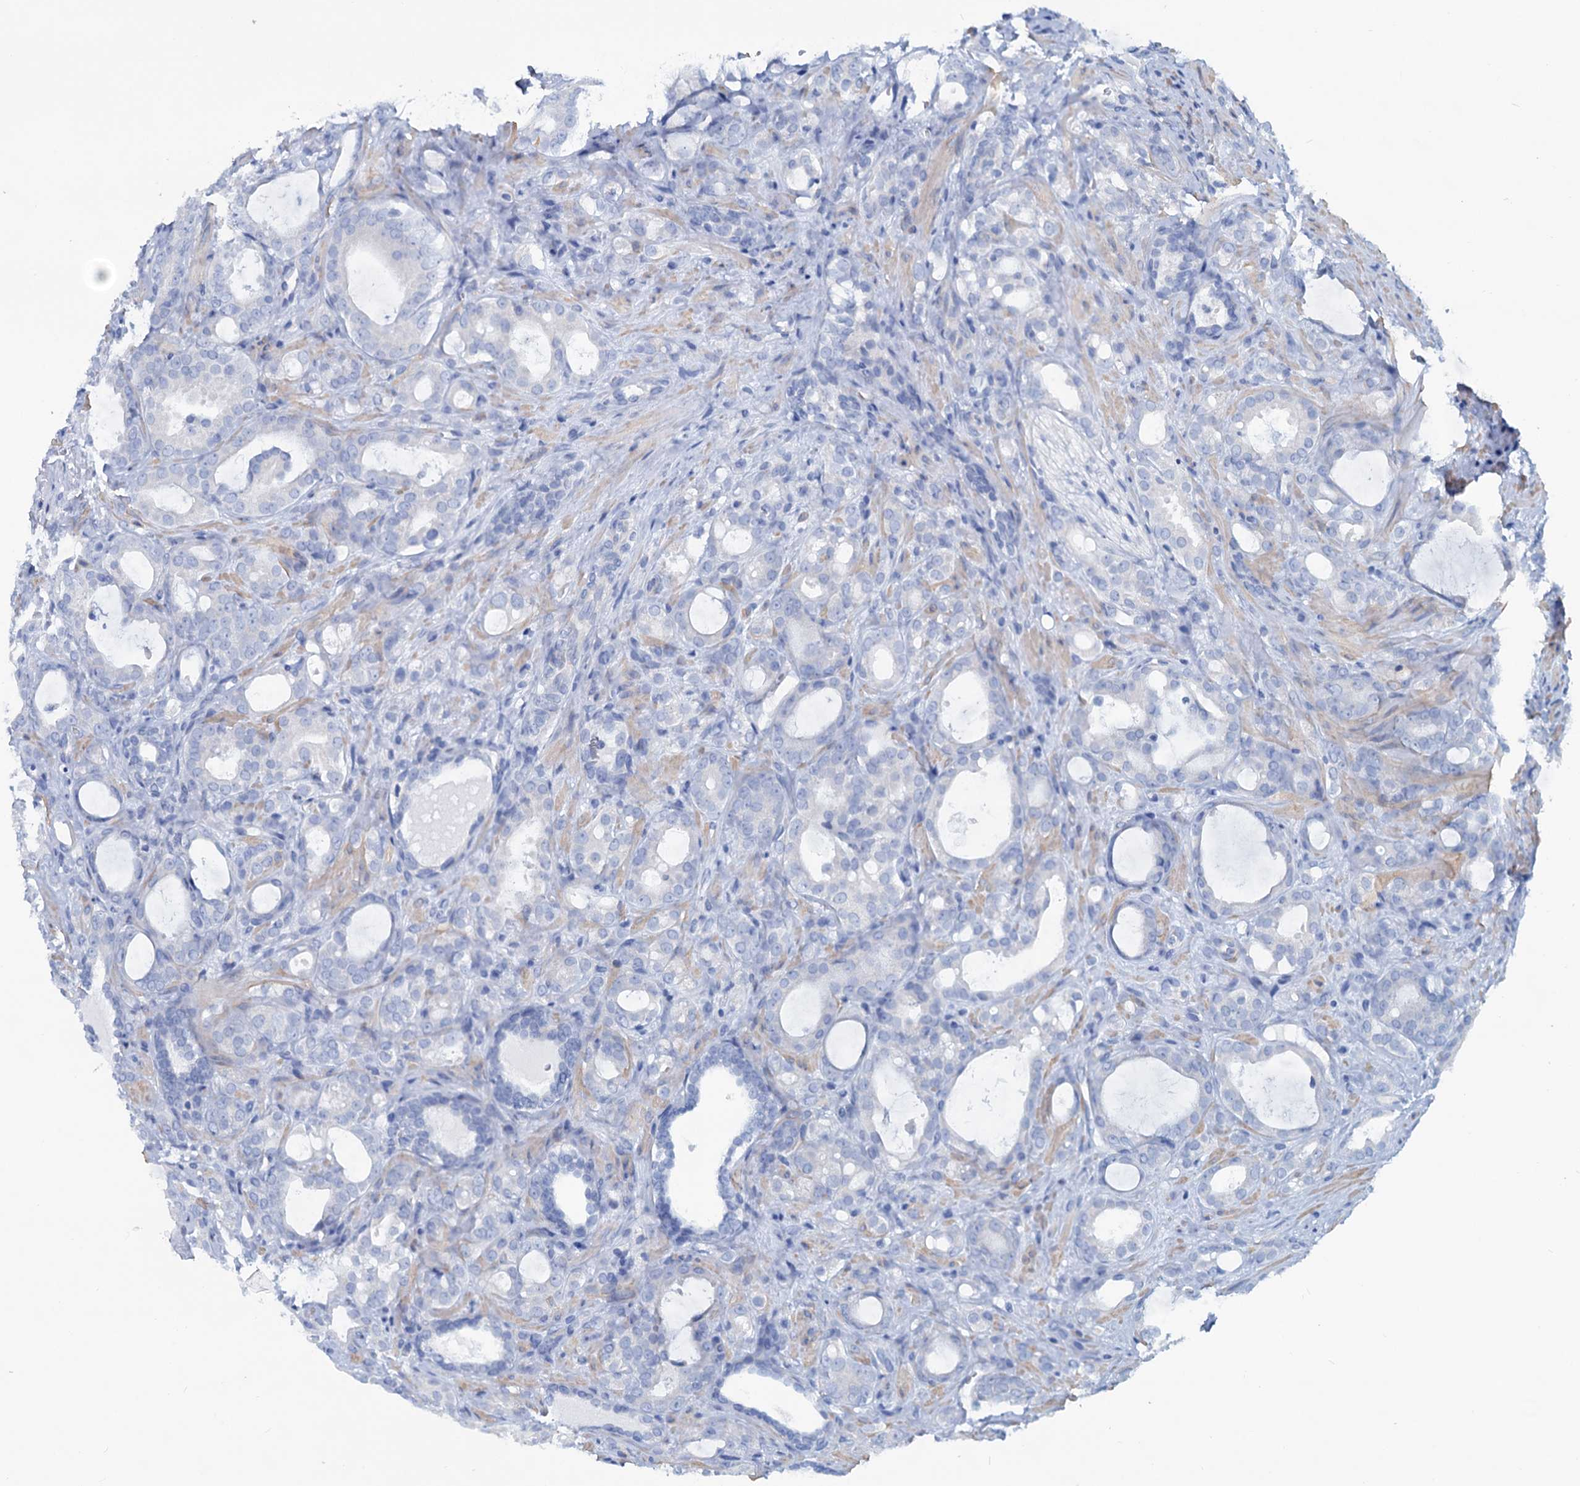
{"staining": {"intensity": "negative", "quantity": "none", "location": "none"}, "tissue": "prostate cancer", "cell_type": "Tumor cells", "image_type": "cancer", "snomed": [{"axis": "morphology", "description": "Adenocarcinoma, High grade"}, {"axis": "topography", "description": "Prostate"}], "caption": "The histopathology image reveals no staining of tumor cells in prostate cancer. (Immunohistochemistry, brightfield microscopy, high magnification).", "gene": "SLC1A3", "patient": {"sex": "male", "age": 72}}